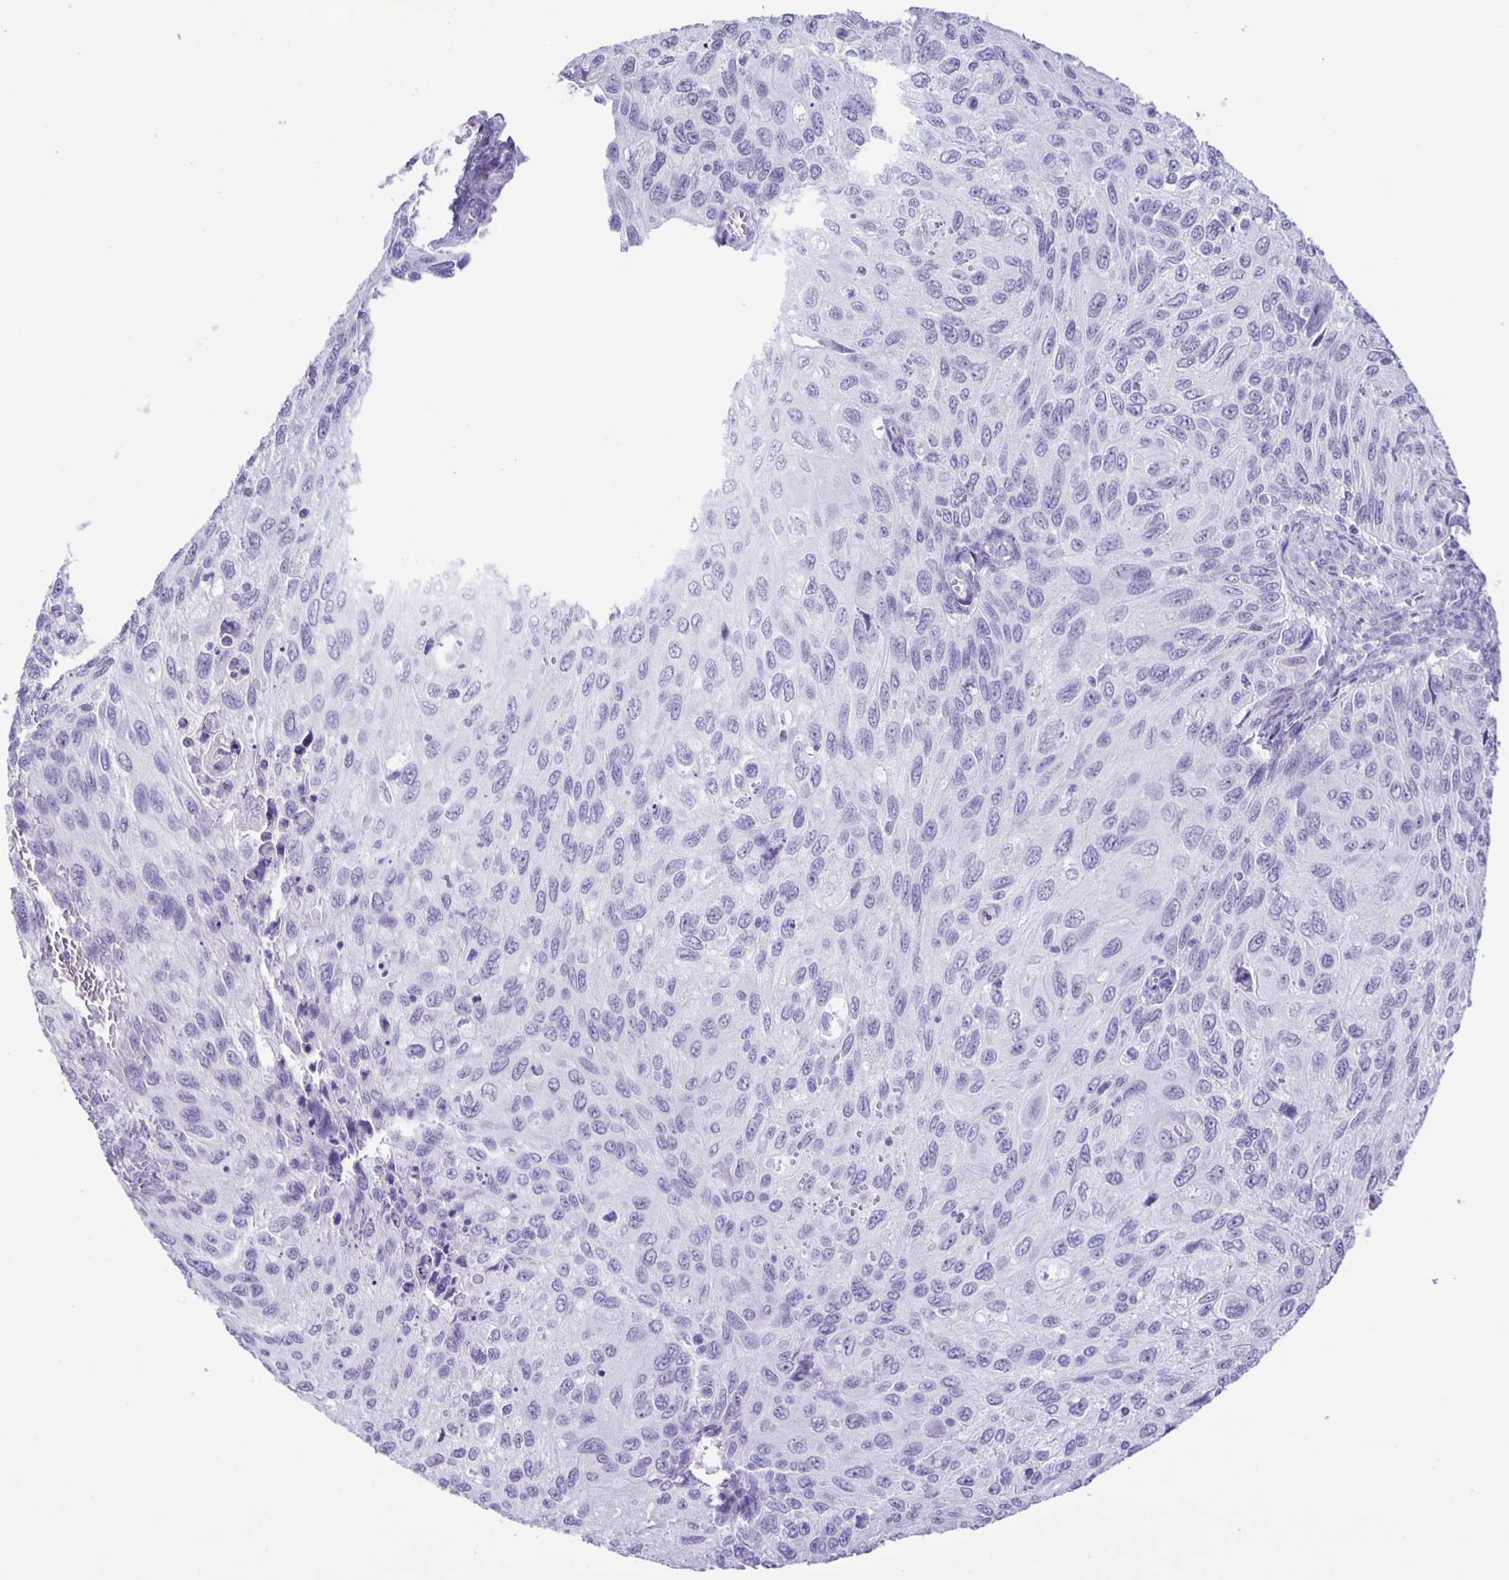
{"staining": {"intensity": "negative", "quantity": "none", "location": "none"}, "tissue": "cervical cancer", "cell_type": "Tumor cells", "image_type": "cancer", "snomed": [{"axis": "morphology", "description": "Squamous cell carcinoma, NOS"}, {"axis": "topography", "description": "Cervix"}], "caption": "IHC image of neoplastic tissue: human squamous cell carcinoma (cervical) stained with DAB shows no significant protein staining in tumor cells. The staining is performed using DAB (3,3'-diaminobenzidine) brown chromogen with nuclei counter-stained in using hematoxylin.", "gene": "EZHIP", "patient": {"sex": "female", "age": 70}}